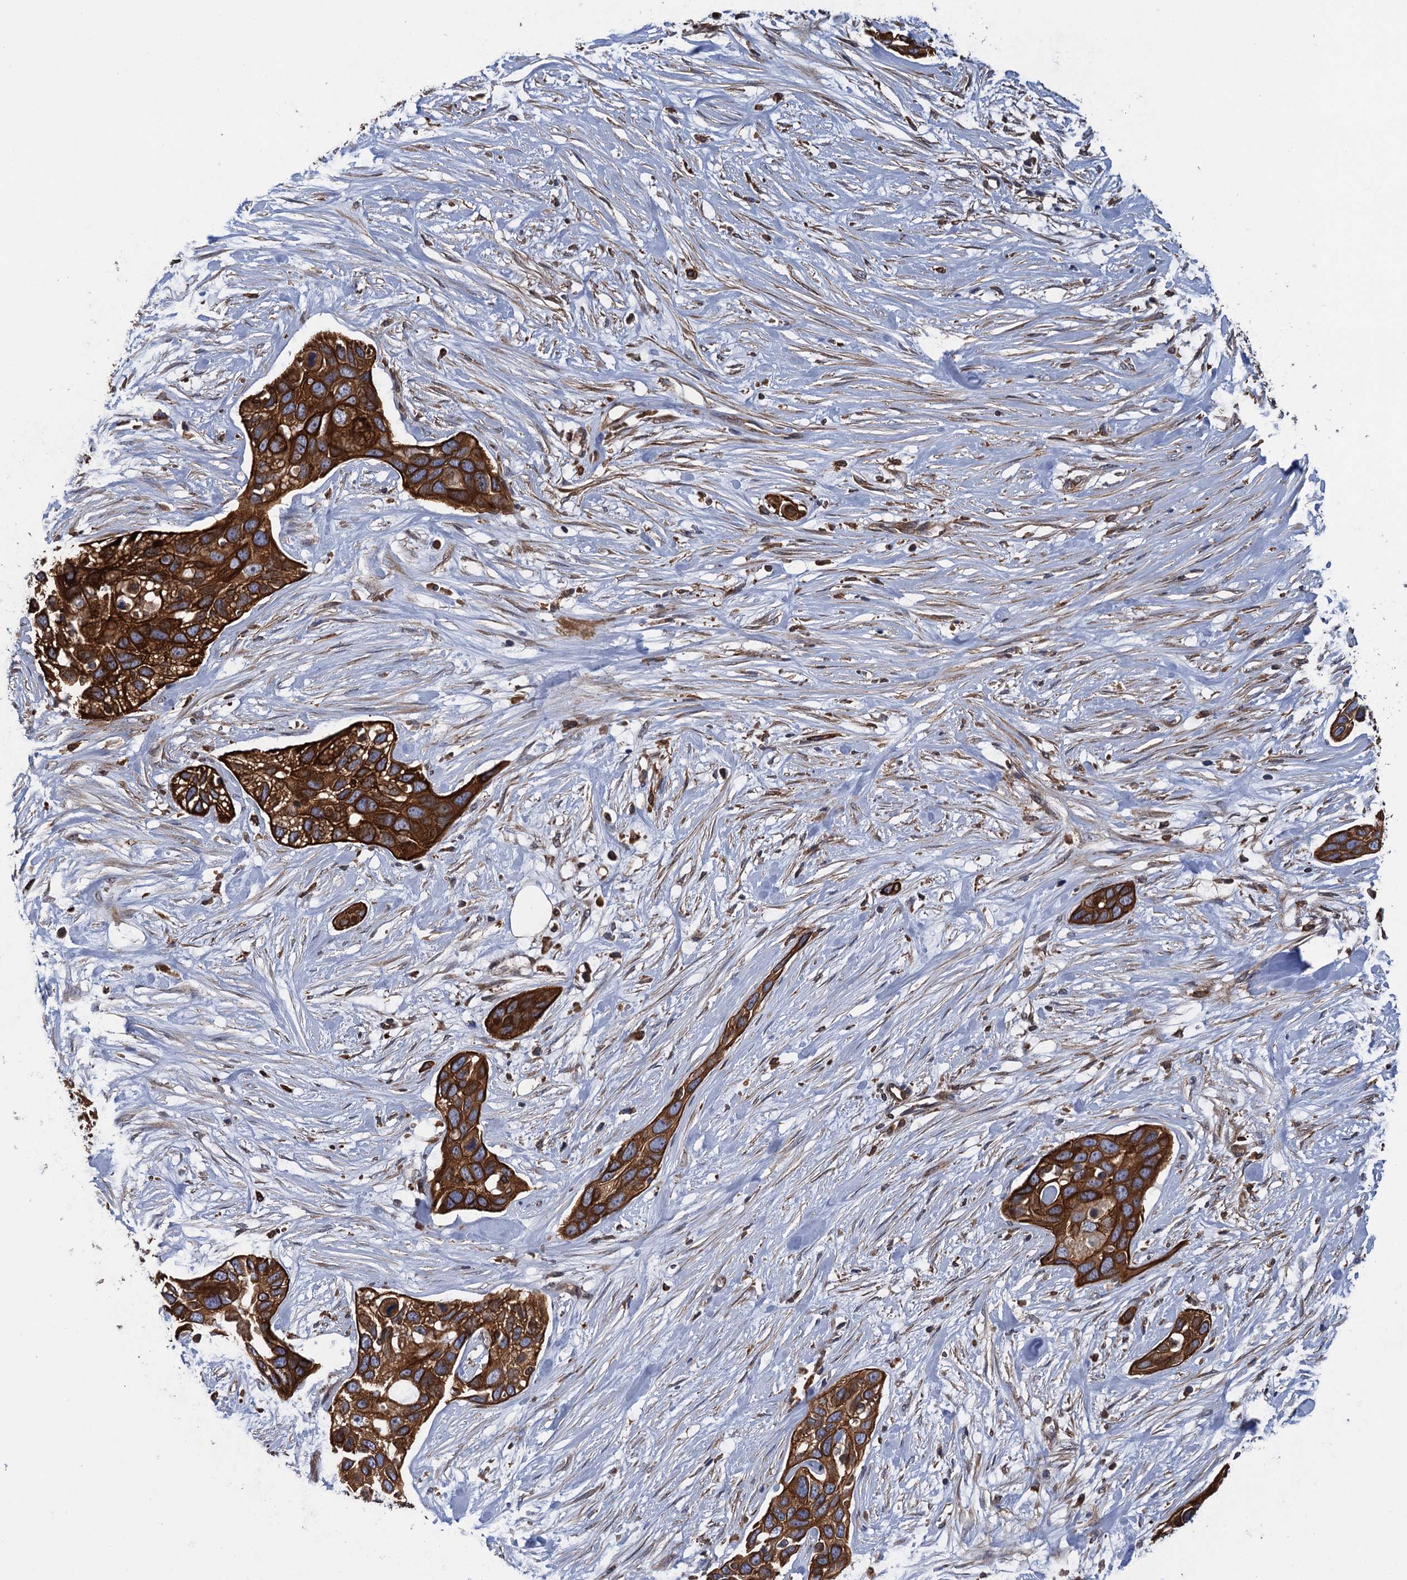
{"staining": {"intensity": "strong", "quantity": ">75%", "location": "cytoplasmic/membranous"}, "tissue": "pancreatic cancer", "cell_type": "Tumor cells", "image_type": "cancer", "snomed": [{"axis": "morphology", "description": "Adenocarcinoma, NOS"}, {"axis": "topography", "description": "Pancreas"}], "caption": "Immunohistochemical staining of human pancreatic cancer exhibits high levels of strong cytoplasmic/membranous protein staining in approximately >75% of tumor cells.", "gene": "ARMC5", "patient": {"sex": "female", "age": 60}}